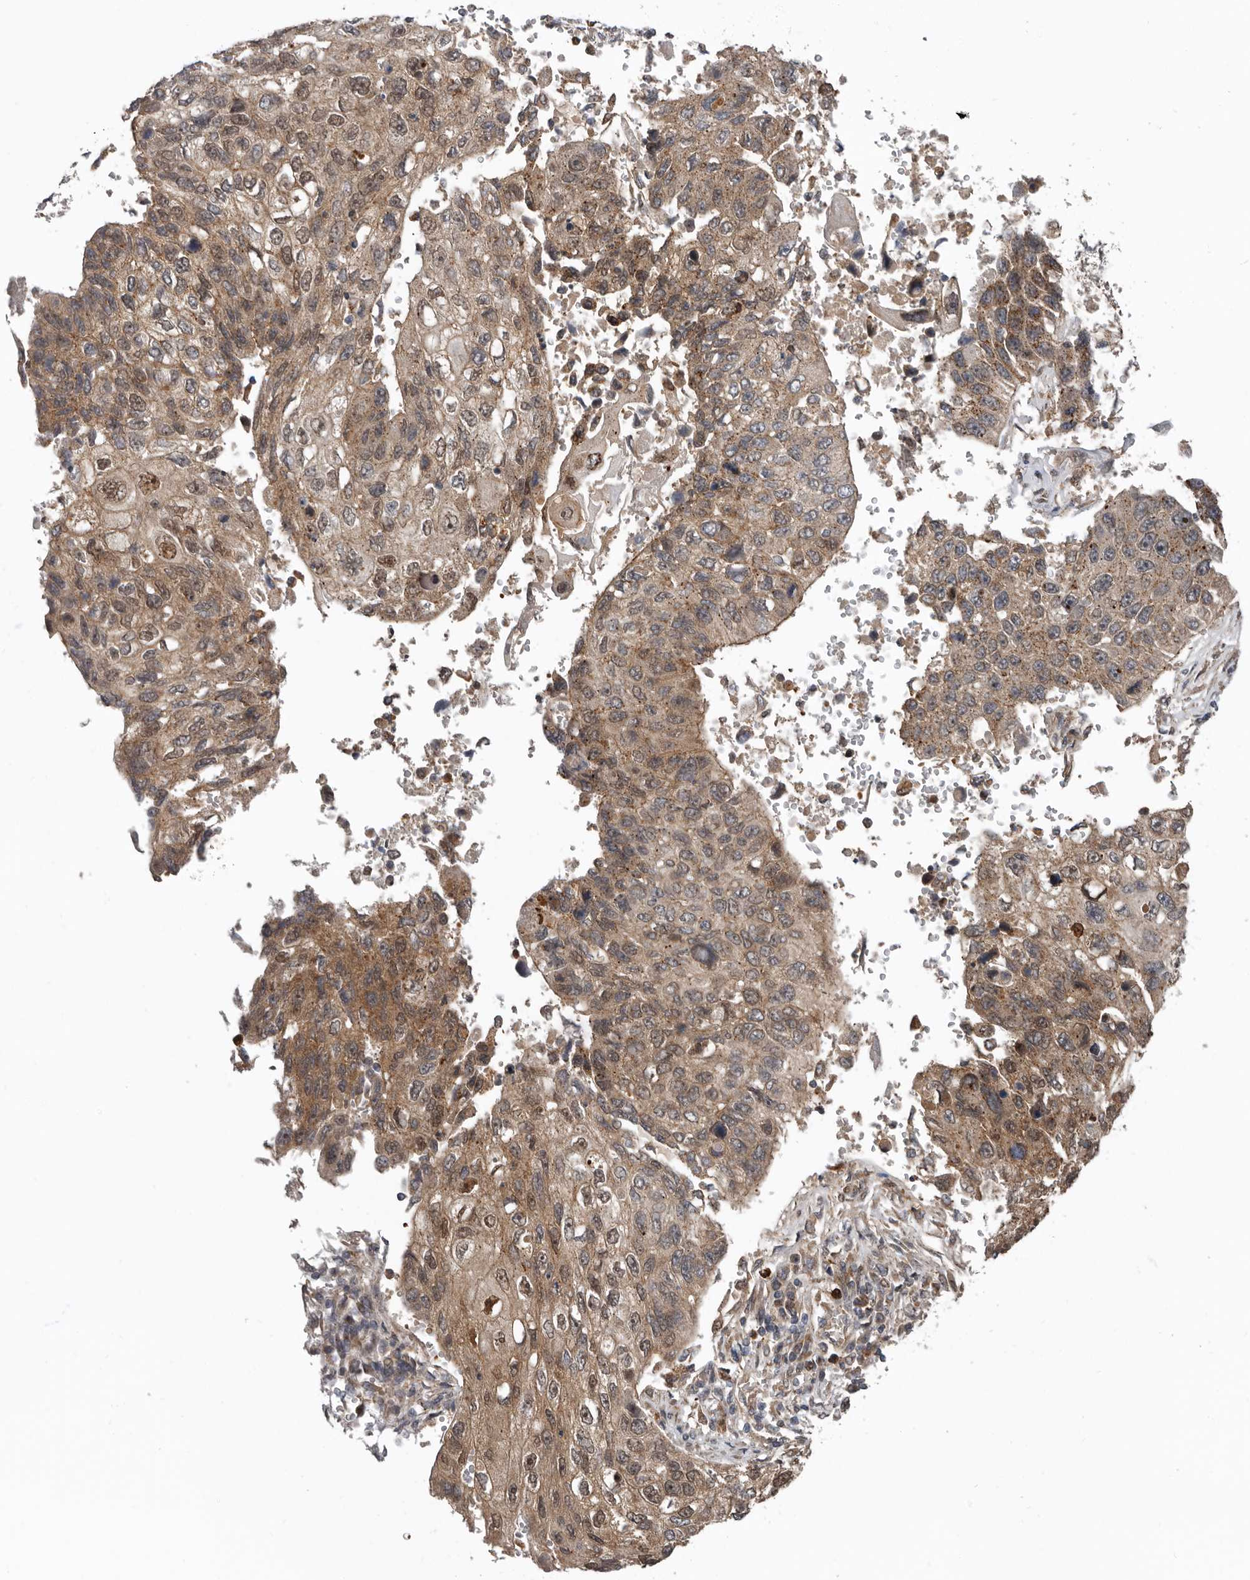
{"staining": {"intensity": "moderate", "quantity": ">75%", "location": "cytoplasmic/membranous,nuclear"}, "tissue": "lung cancer", "cell_type": "Tumor cells", "image_type": "cancer", "snomed": [{"axis": "morphology", "description": "Squamous cell carcinoma, NOS"}, {"axis": "topography", "description": "Lung"}], "caption": "Immunohistochemistry of lung cancer demonstrates medium levels of moderate cytoplasmic/membranous and nuclear positivity in about >75% of tumor cells. Using DAB (3,3'-diaminobenzidine) (brown) and hematoxylin (blue) stains, captured at high magnification using brightfield microscopy.", "gene": "FGFR4", "patient": {"sex": "male", "age": 61}}